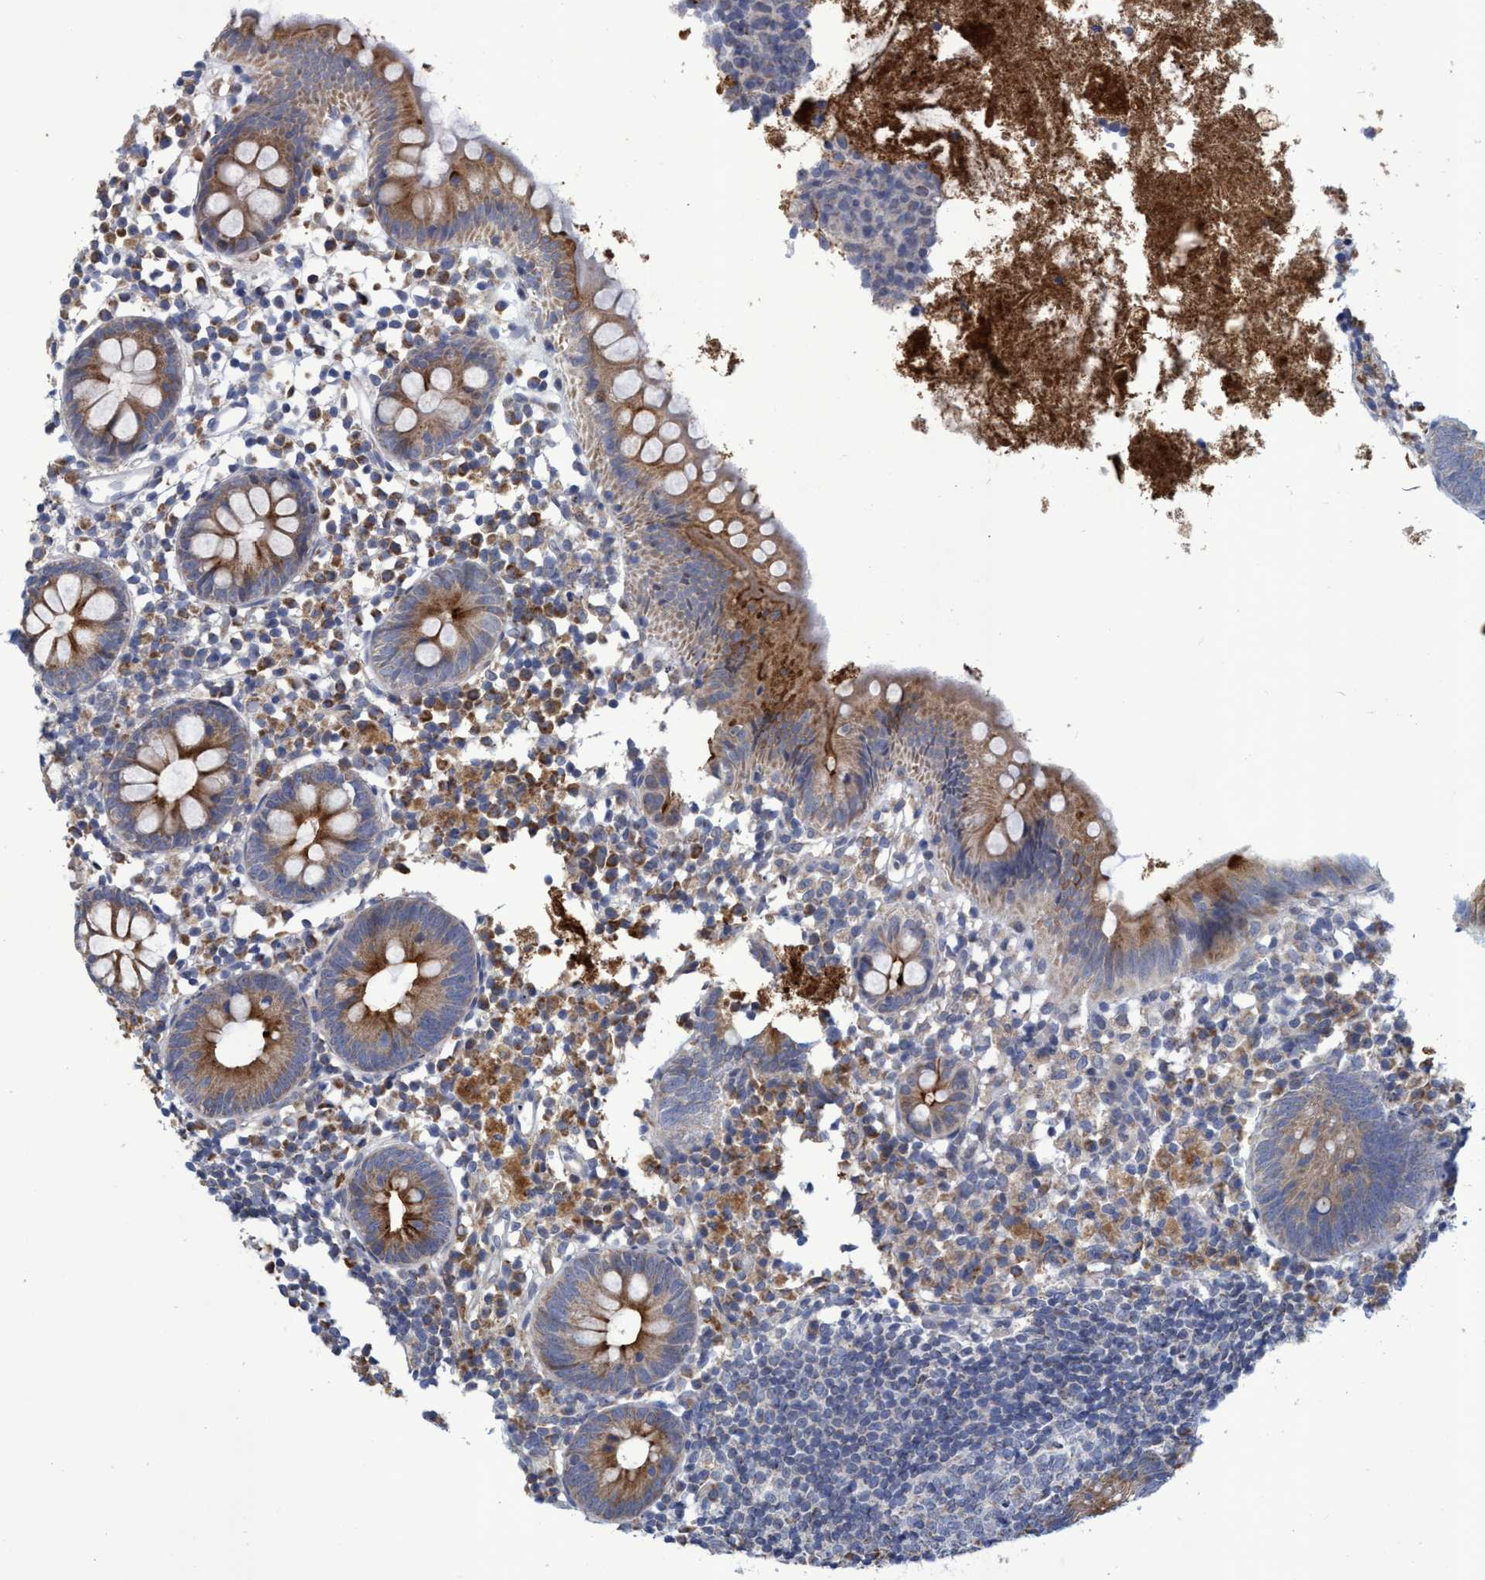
{"staining": {"intensity": "moderate", "quantity": ">75%", "location": "cytoplasmic/membranous"}, "tissue": "appendix", "cell_type": "Glandular cells", "image_type": "normal", "snomed": [{"axis": "morphology", "description": "Normal tissue, NOS"}, {"axis": "topography", "description": "Appendix"}], "caption": "This histopathology image shows immunohistochemistry staining of unremarkable appendix, with medium moderate cytoplasmic/membranous staining in approximately >75% of glandular cells.", "gene": "NAT16", "patient": {"sex": "female", "age": 20}}